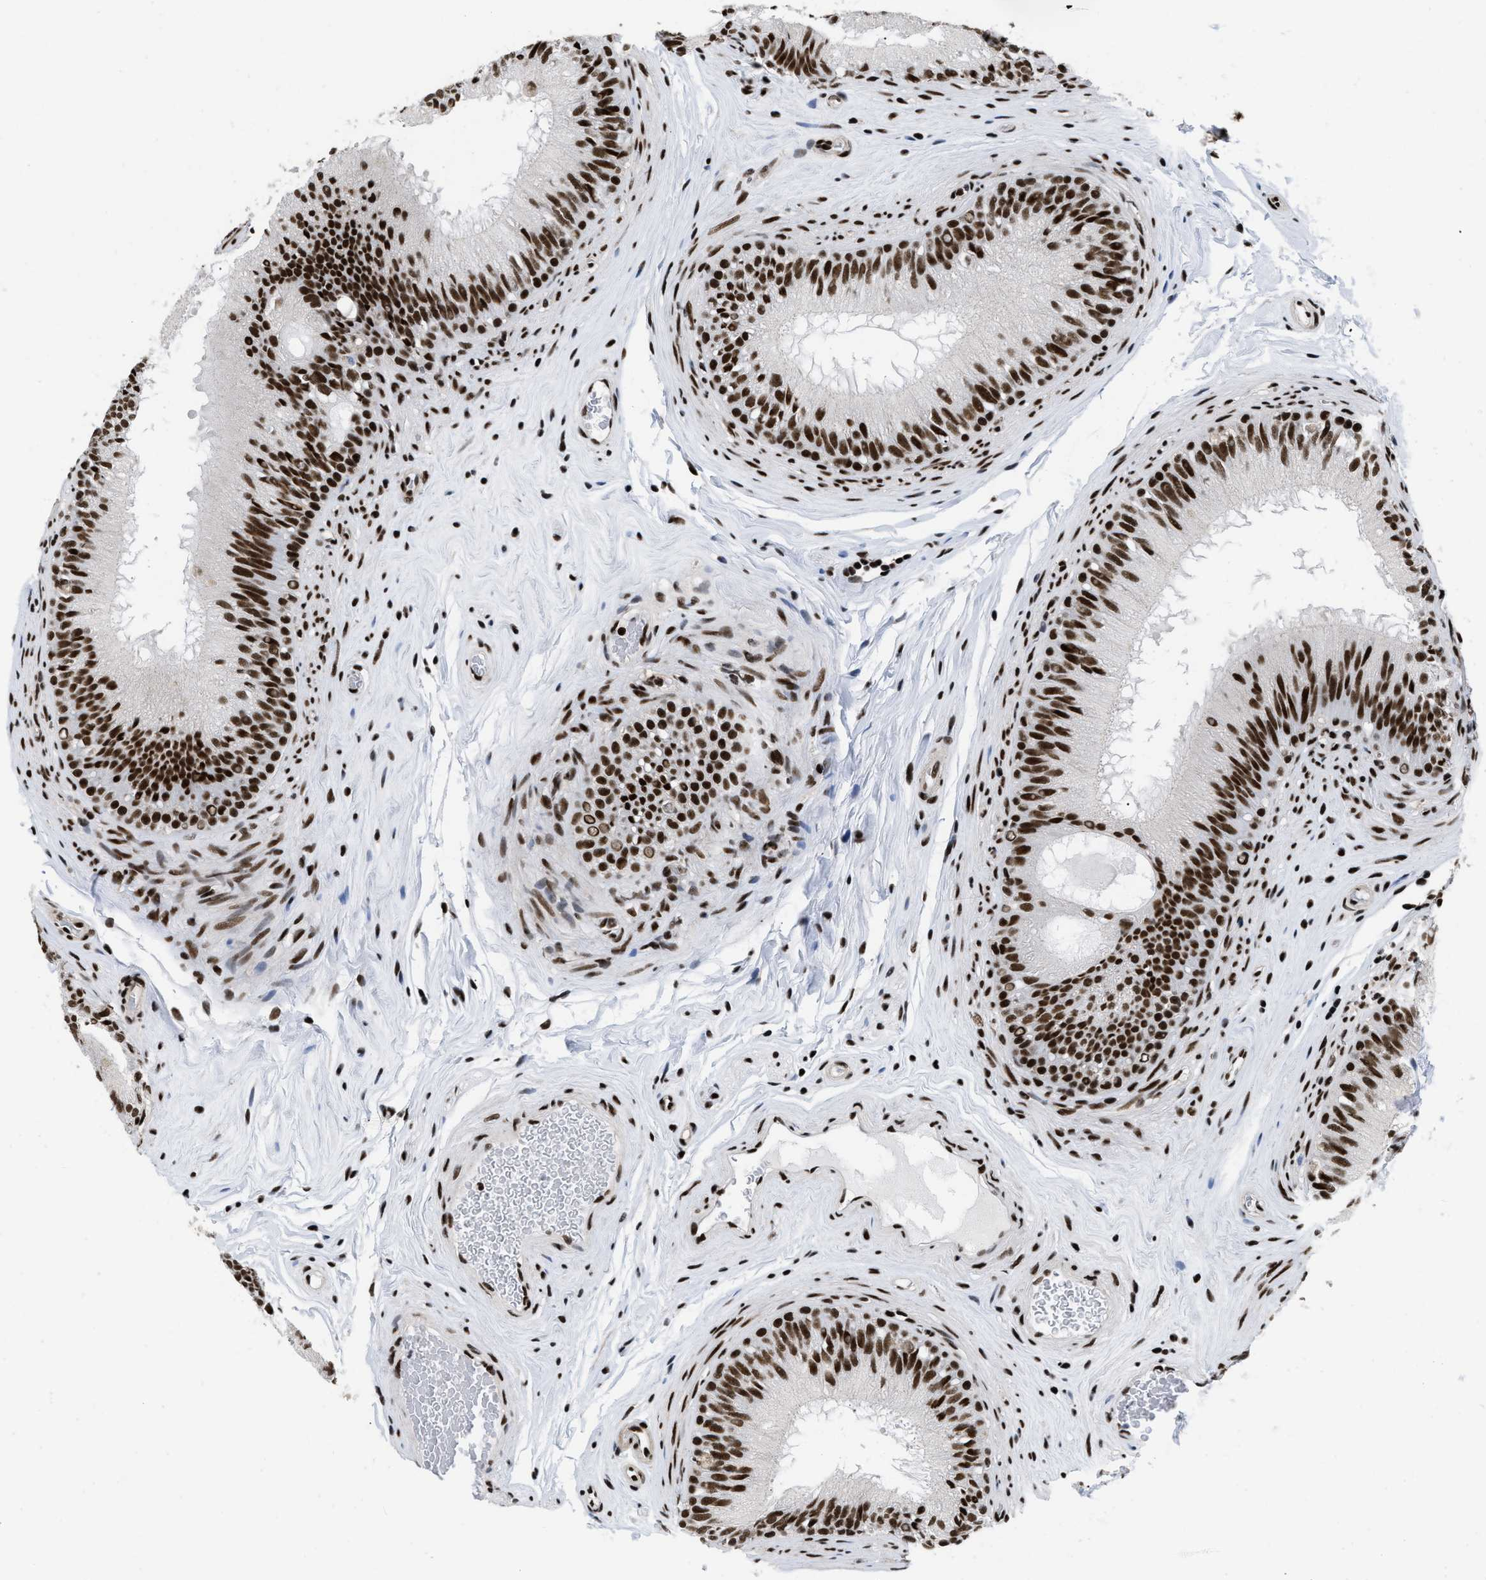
{"staining": {"intensity": "strong", "quantity": ">75%", "location": "nuclear"}, "tissue": "epididymis", "cell_type": "Glandular cells", "image_type": "normal", "snomed": [{"axis": "morphology", "description": "Normal tissue, NOS"}, {"axis": "topography", "description": "Testis"}, {"axis": "topography", "description": "Epididymis"}], "caption": "Benign epididymis was stained to show a protein in brown. There is high levels of strong nuclear expression in approximately >75% of glandular cells.", "gene": "CREB1", "patient": {"sex": "male", "age": 36}}